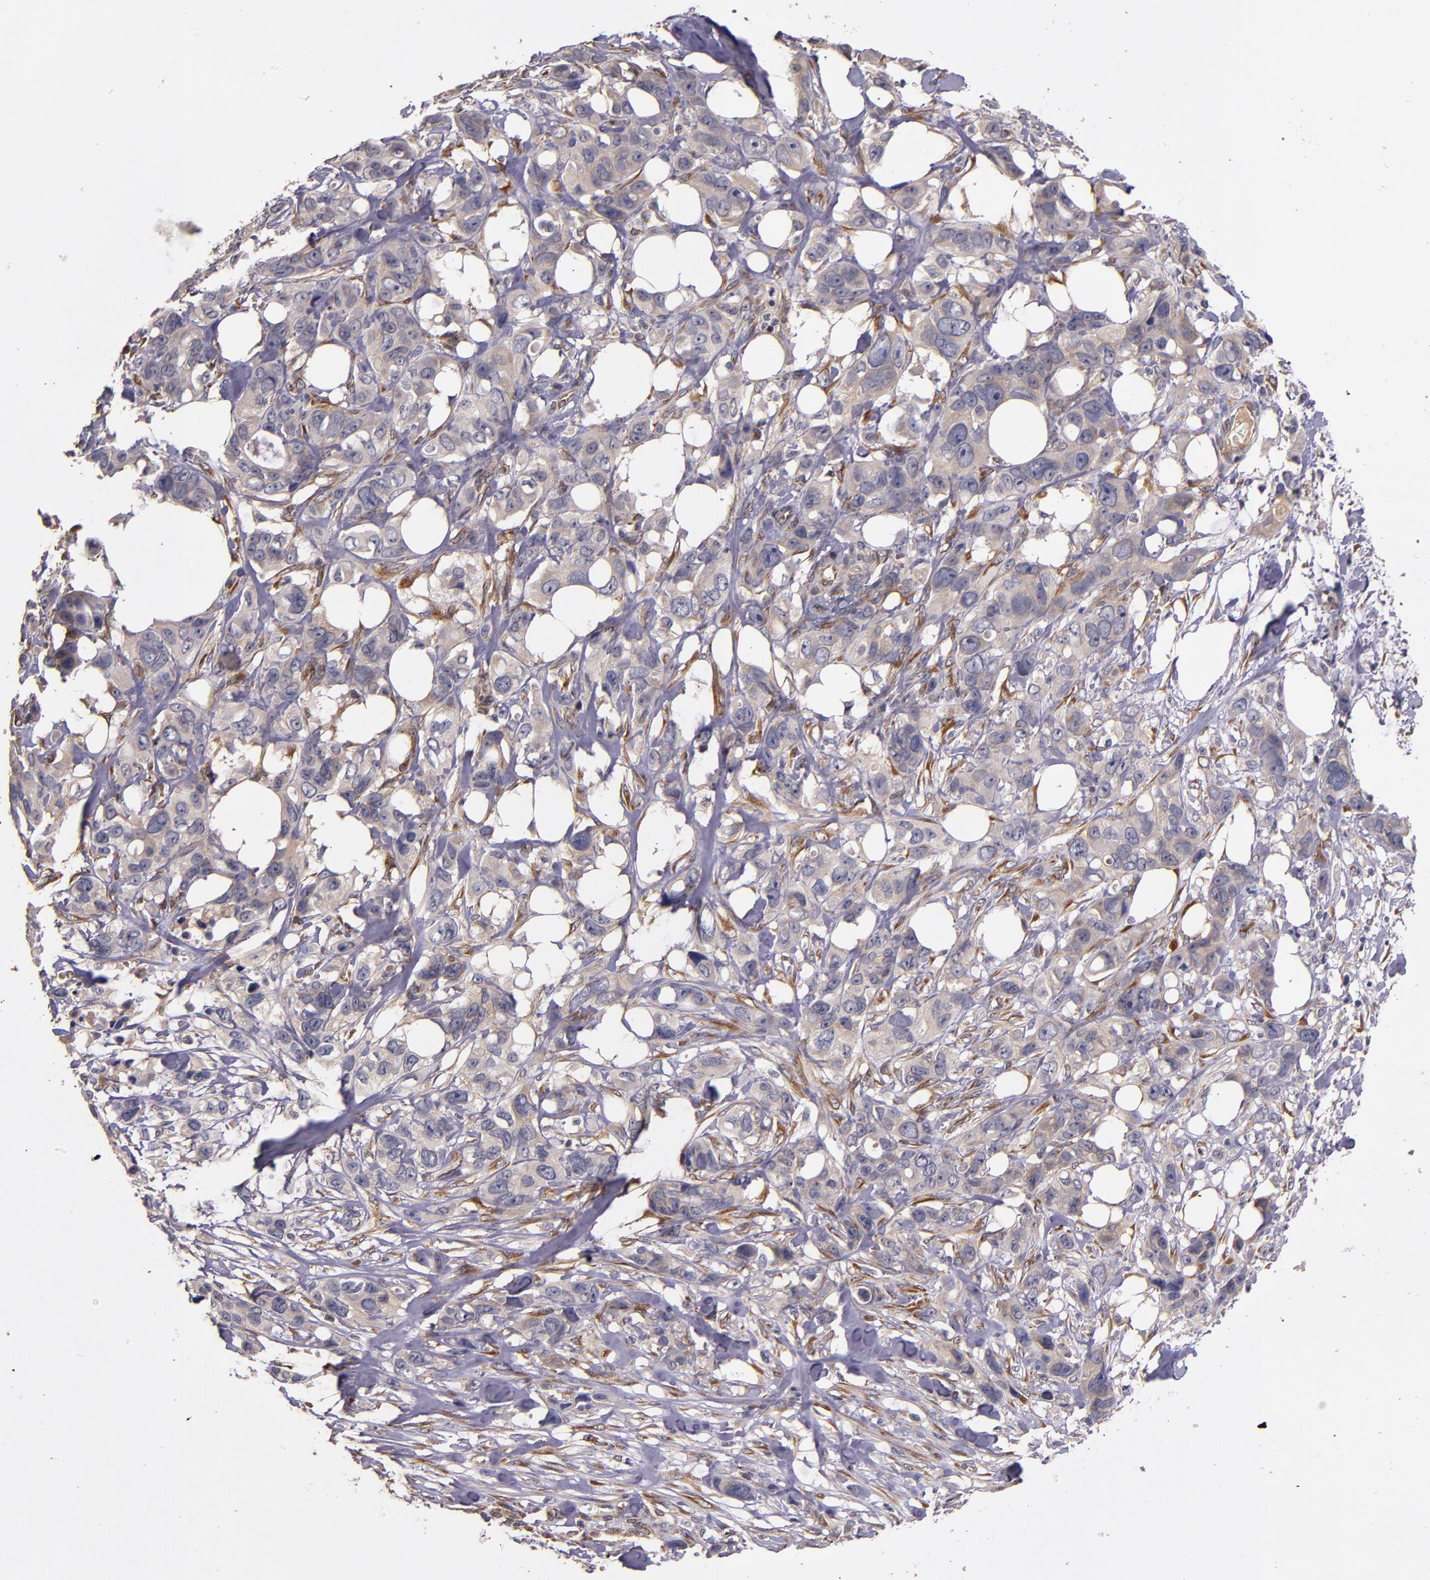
{"staining": {"intensity": "weak", "quantity": ">75%", "location": "cytoplasmic/membranous"}, "tissue": "stomach cancer", "cell_type": "Tumor cells", "image_type": "cancer", "snomed": [{"axis": "morphology", "description": "Adenocarcinoma, NOS"}, {"axis": "topography", "description": "Stomach, upper"}], "caption": "Protein expression analysis of stomach adenocarcinoma displays weak cytoplasmic/membranous expression in about >75% of tumor cells. The protein of interest is stained brown, and the nuclei are stained in blue (DAB (3,3'-diaminobenzidine) IHC with brightfield microscopy, high magnification).", "gene": "PRAF2", "patient": {"sex": "male", "age": 47}}